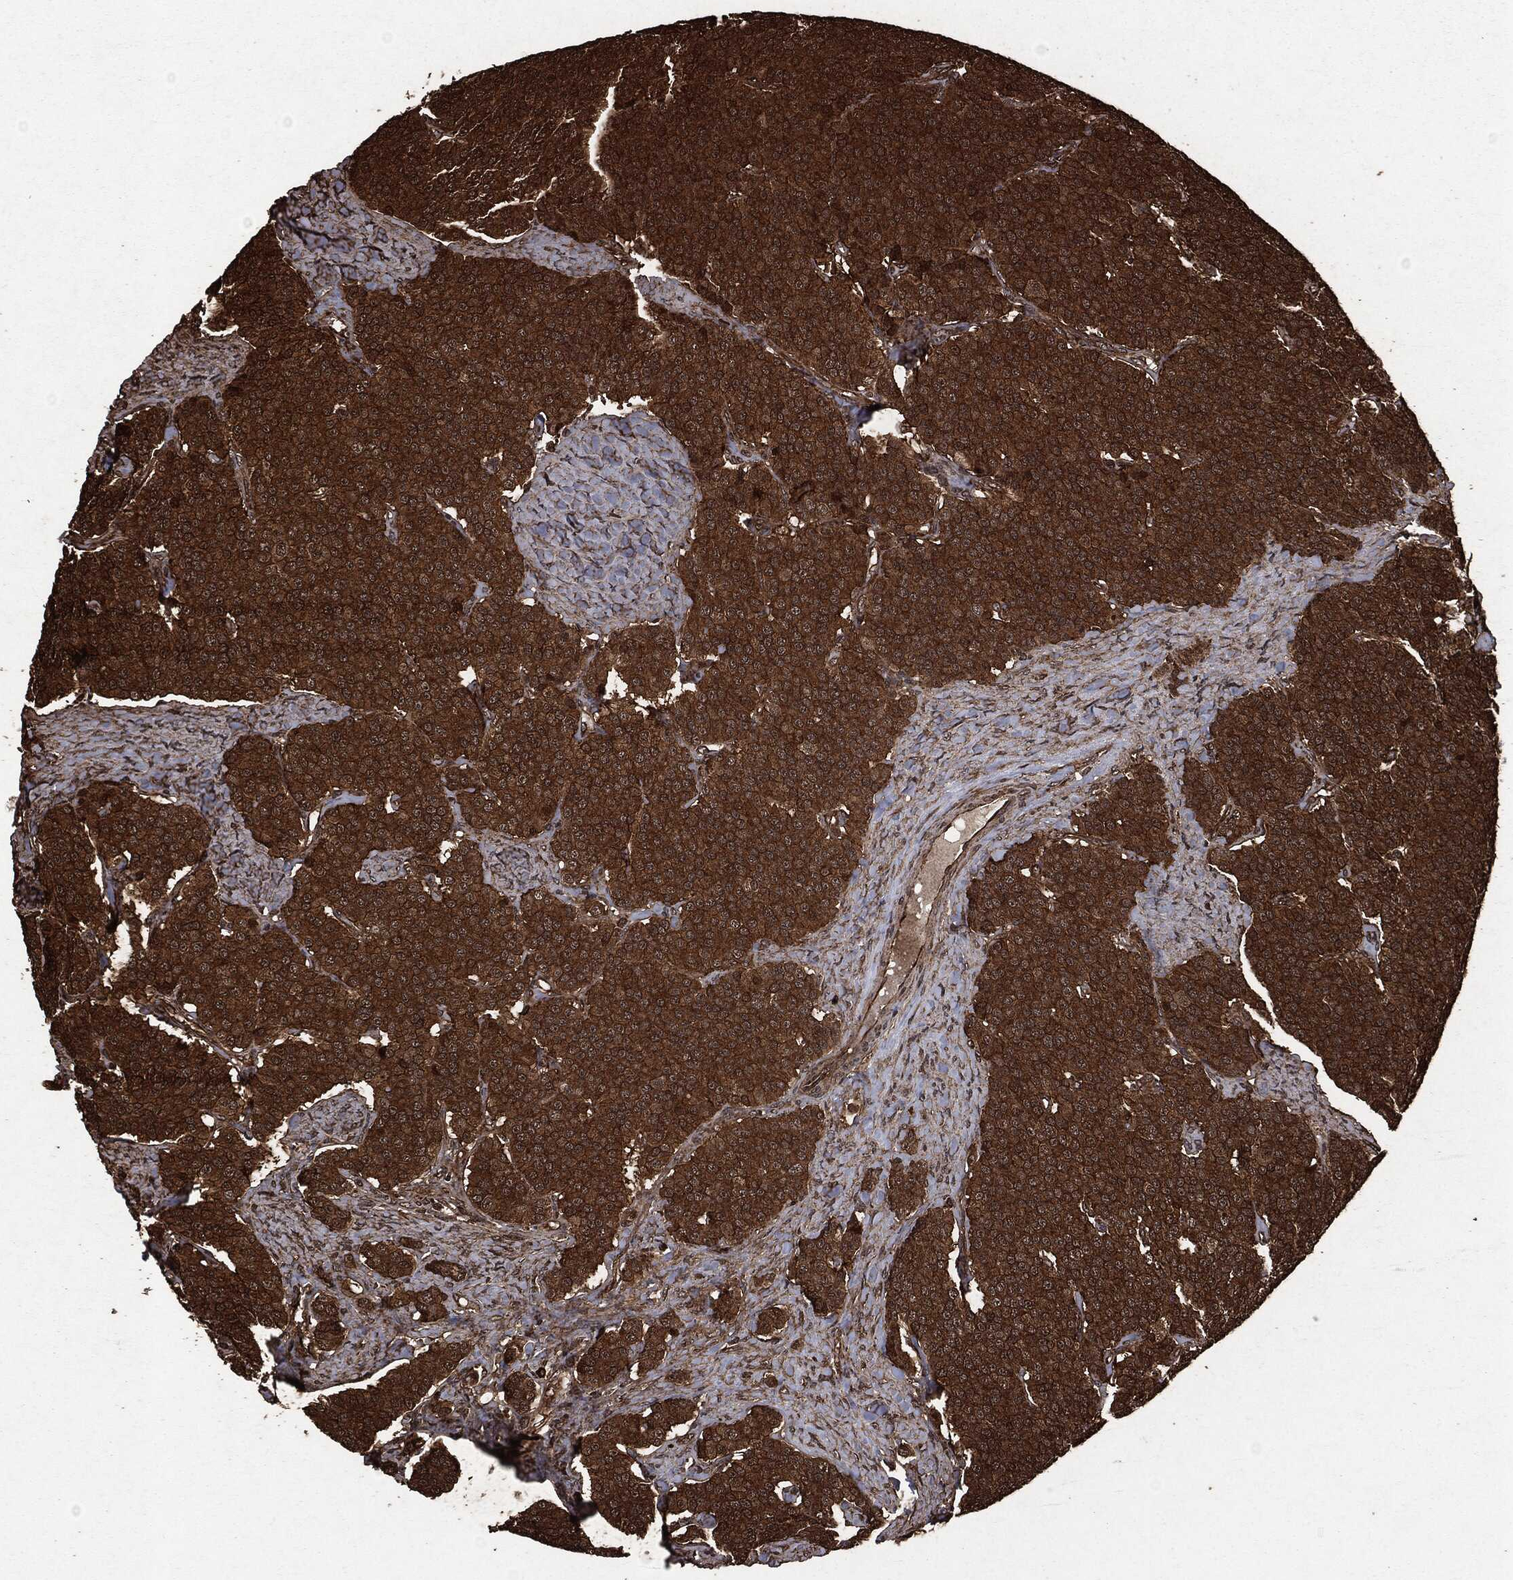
{"staining": {"intensity": "strong", "quantity": ">75%", "location": "cytoplasmic/membranous"}, "tissue": "carcinoid", "cell_type": "Tumor cells", "image_type": "cancer", "snomed": [{"axis": "morphology", "description": "Carcinoid, malignant, NOS"}, {"axis": "topography", "description": "Small intestine"}], "caption": "Carcinoid was stained to show a protein in brown. There is high levels of strong cytoplasmic/membranous positivity in about >75% of tumor cells.", "gene": "HRAS", "patient": {"sex": "female", "age": 58}}